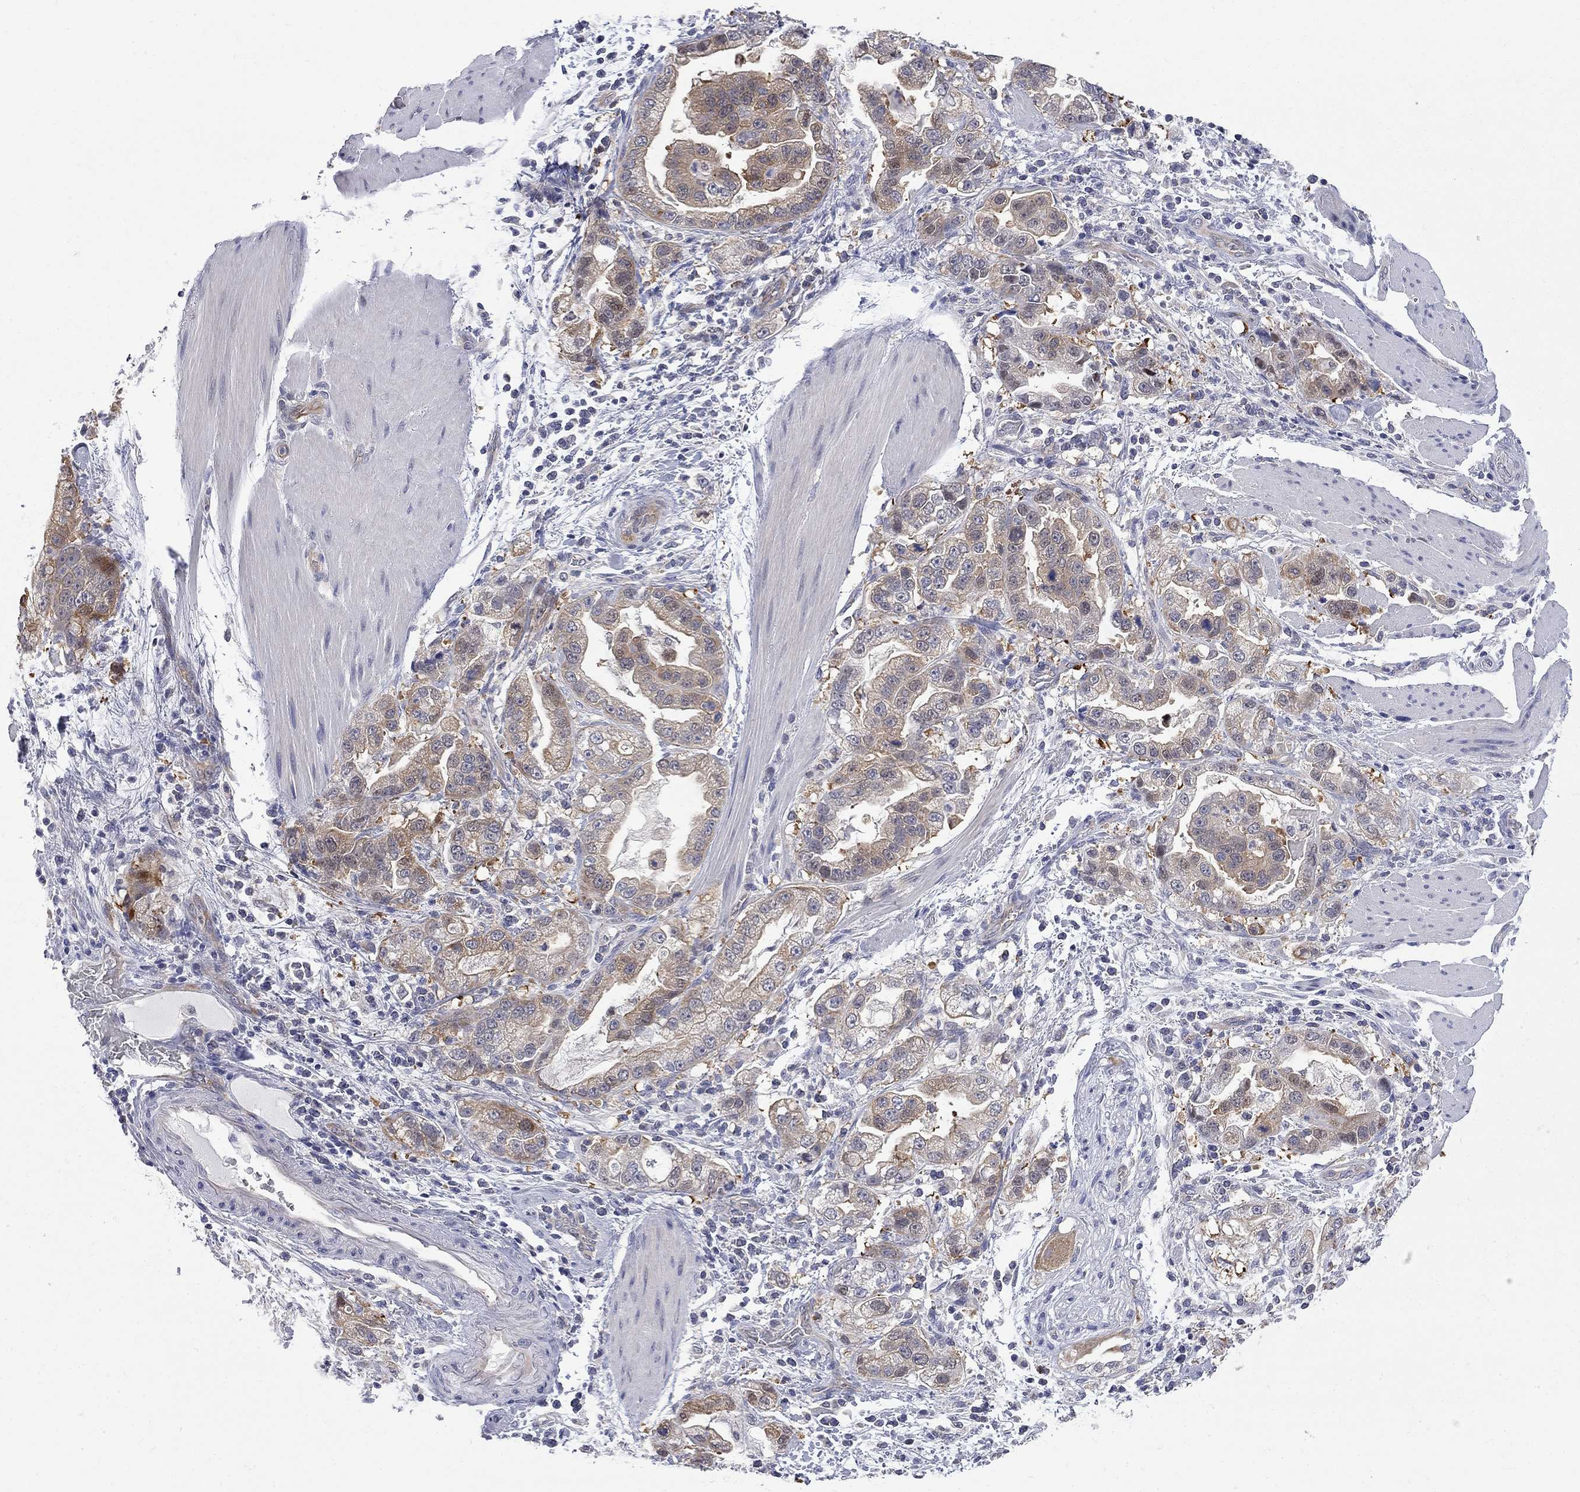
{"staining": {"intensity": "moderate", "quantity": ">75%", "location": "cytoplasmic/membranous"}, "tissue": "stomach cancer", "cell_type": "Tumor cells", "image_type": "cancer", "snomed": [{"axis": "morphology", "description": "Adenocarcinoma, NOS"}, {"axis": "topography", "description": "Stomach"}], "caption": "Brown immunohistochemical staining in human stomach adenocarcinoma displays moderate cytoplasmic/membranous positivity in approximately >75% of tumor cells.", "gene": "GALNT8", "patient": {"sex": "male", "age": 59}}